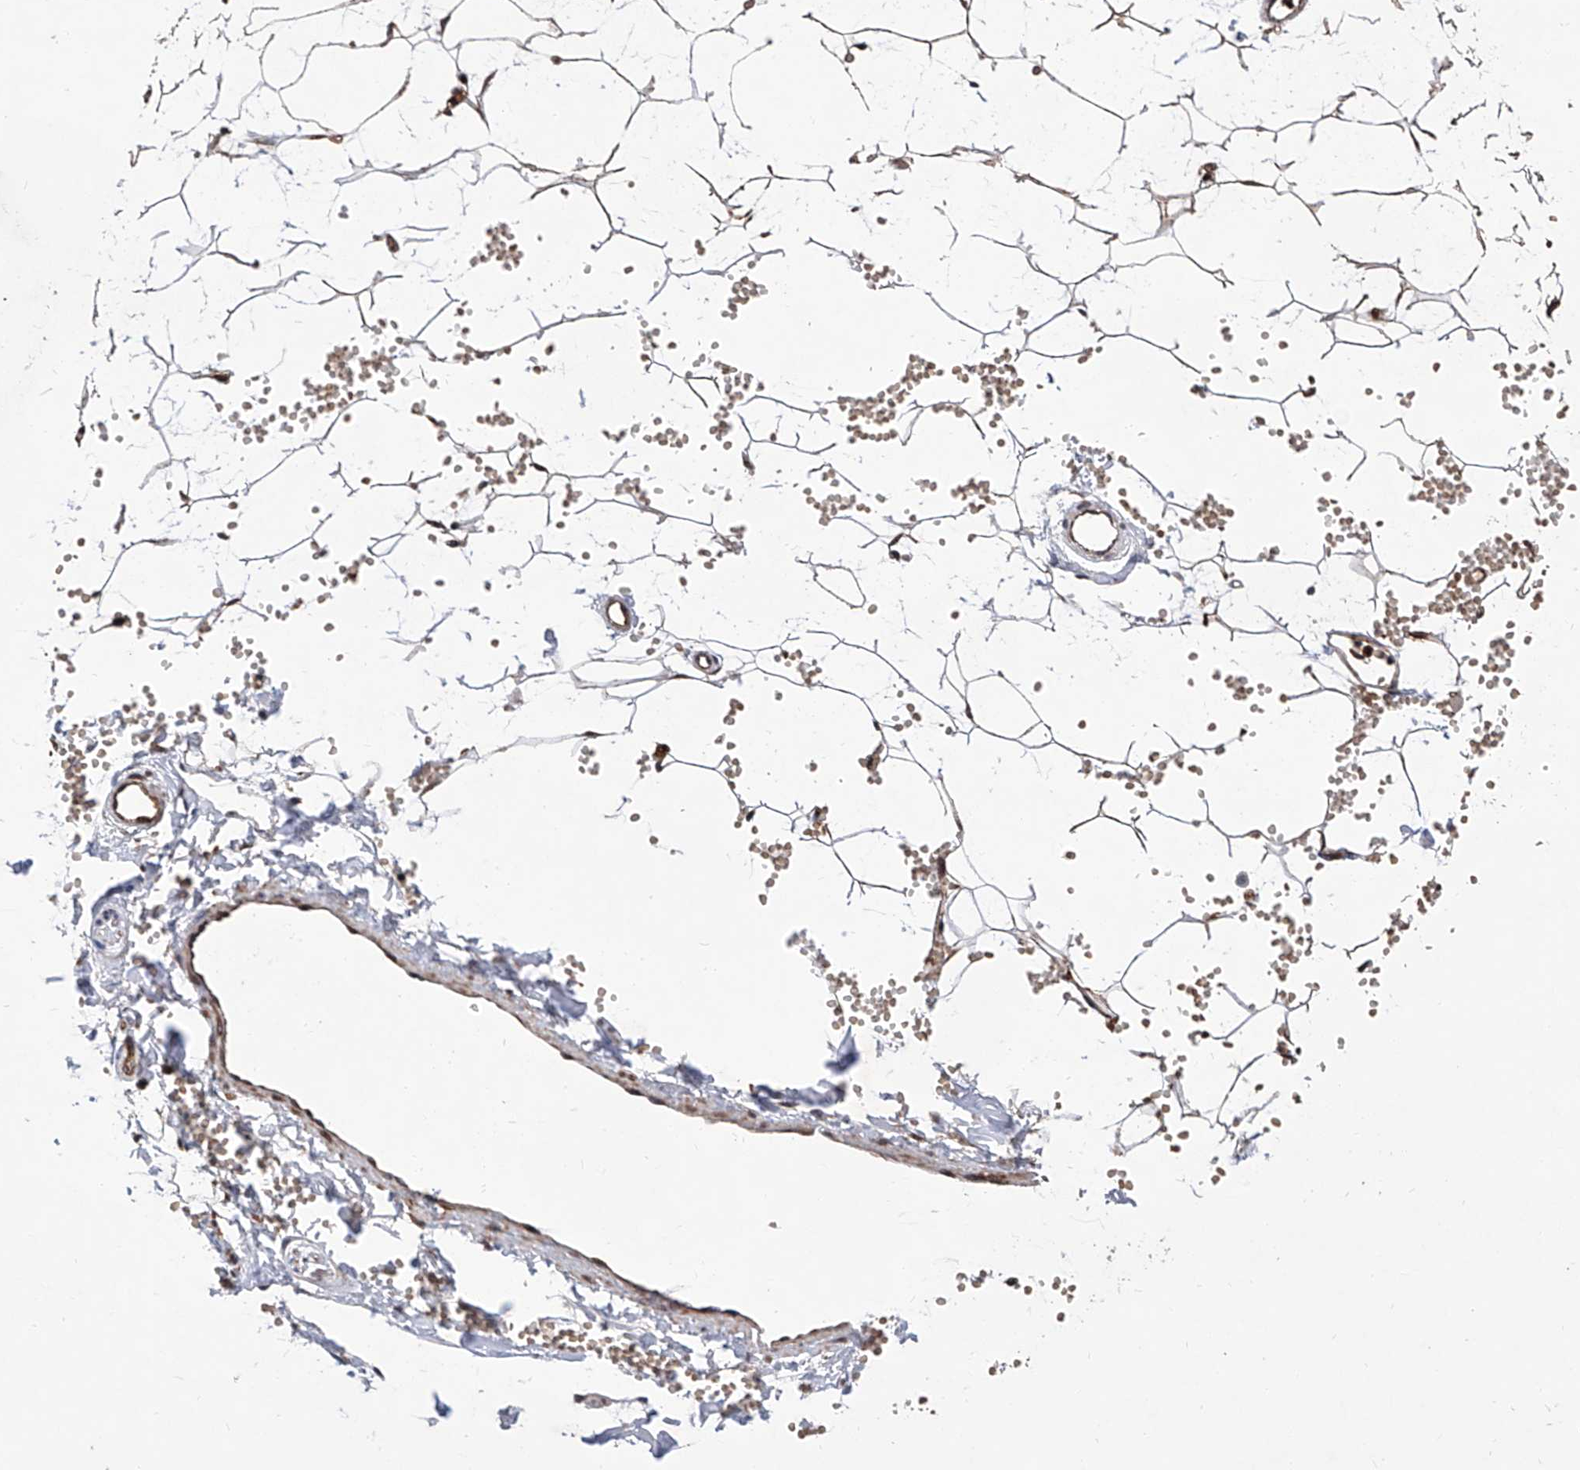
{"staining": {"intensity": "moderate", "quantity": "25%-75%", "location": "cytoplasmic/membranous"}, "tissue": "adipose tissue", "cell_type": "Adipocytes", "image_type": "normal", "snomed": [{"axis": "morphology", "description": "Normal tissue, NOS"}, {"axis": "topography", "description": "Breast"}], "caption": "This image displays immunohistochemistry staining of normal human adipose tissue, with medium moderate cytoplasmic/membranous expression in about 25%-75% of adipocytes.", "gene": "FARP2", "patient": {"sex": "female", "age": 23}}